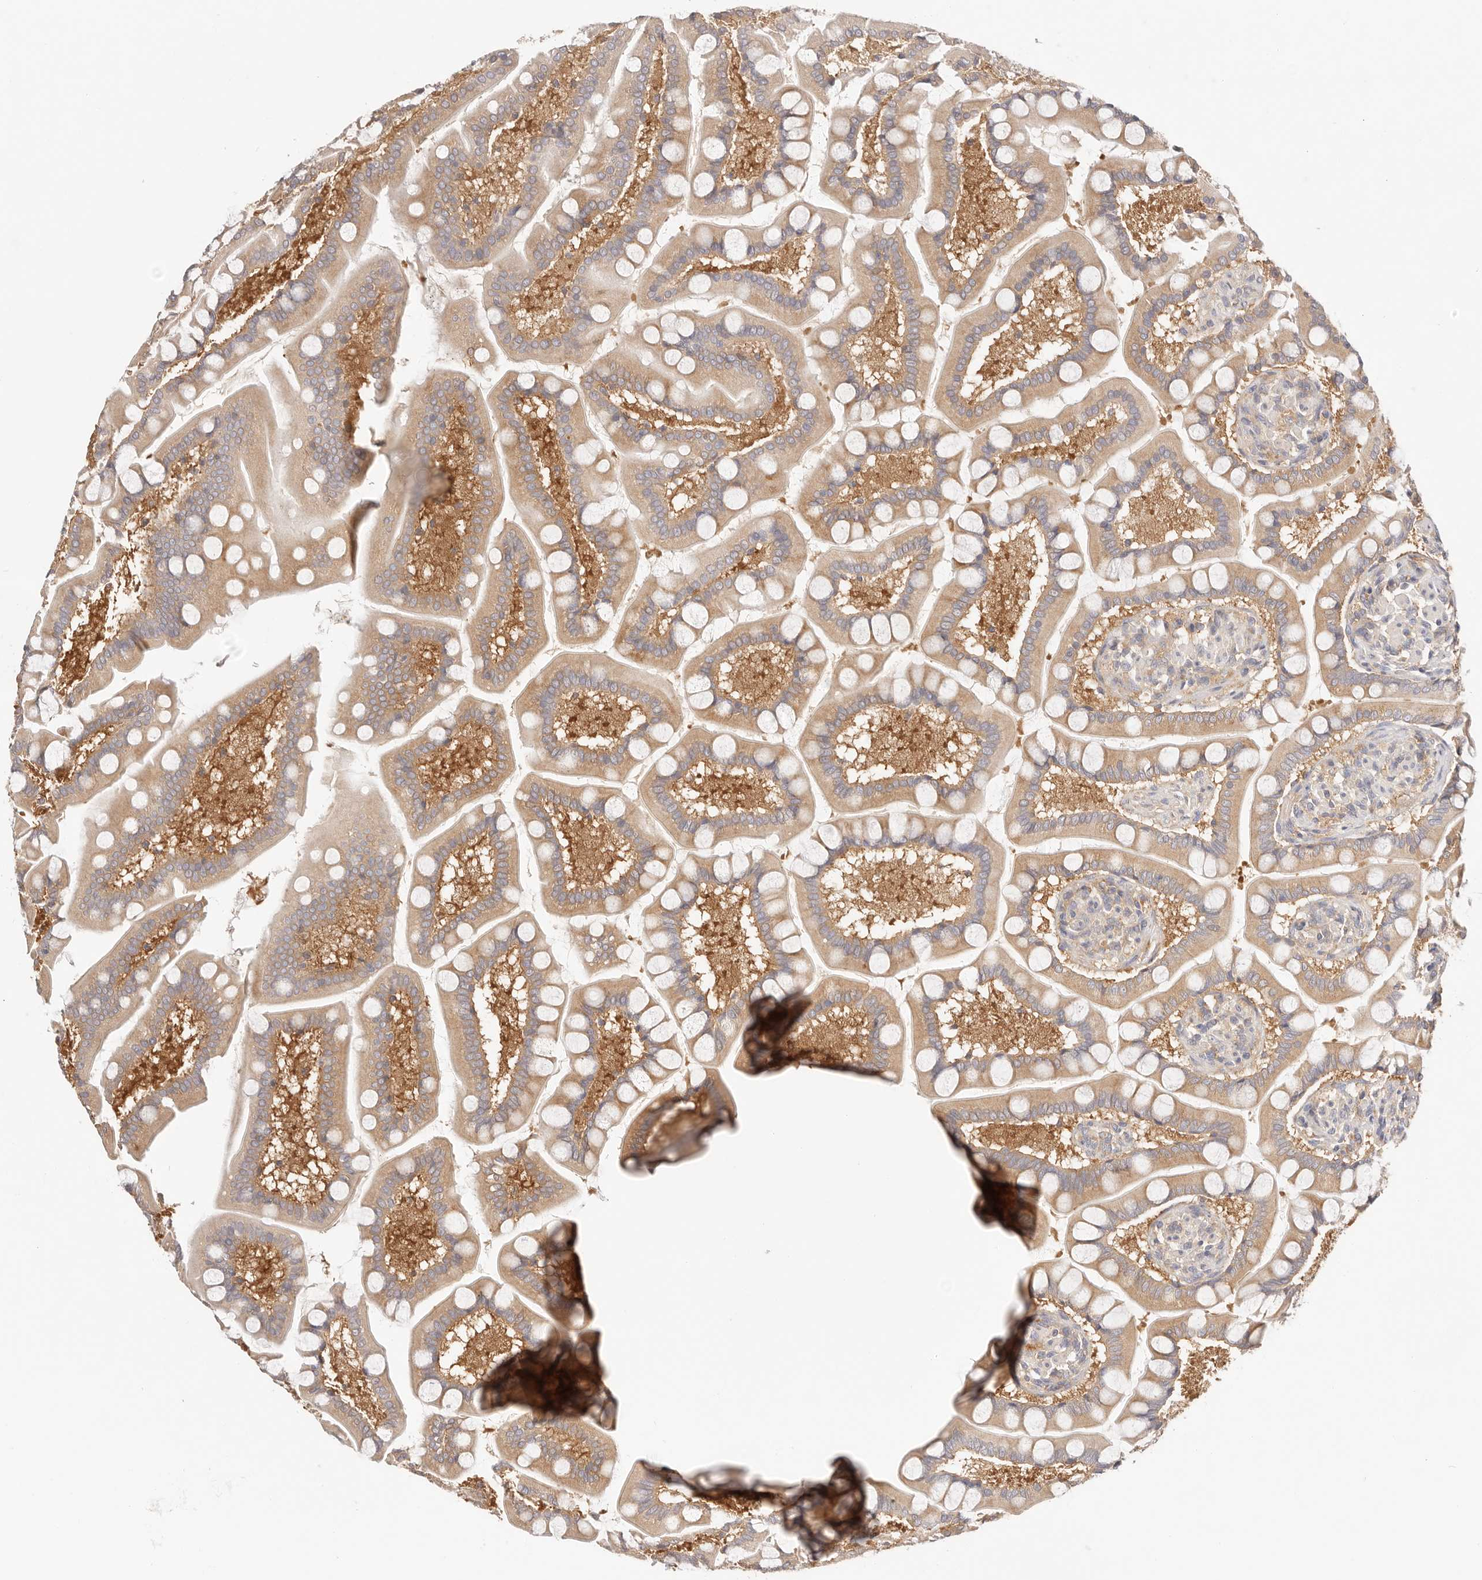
{"staining": {"intensity": "moderate", "quantity": ">75%", "location": "cytoplasmic/membranous"}, "tissue": "small intestine", "cell_type": "Glandular cells", "image_type": "normal", "snomed": [{"axis": "morphology", "description": "Normal tissue, NOS"}, {"axis": "topography", "description": "Small intestine"}], "caption": "Protein analysis of benign small intestine displays moderate cytoplasmic/membranous expression in approximately >75% of glandular cells. (IHC, brightfield microscopy, high magnification).", "gene": "KCMF1", "patient": {"sex": "male", "age": 41}}